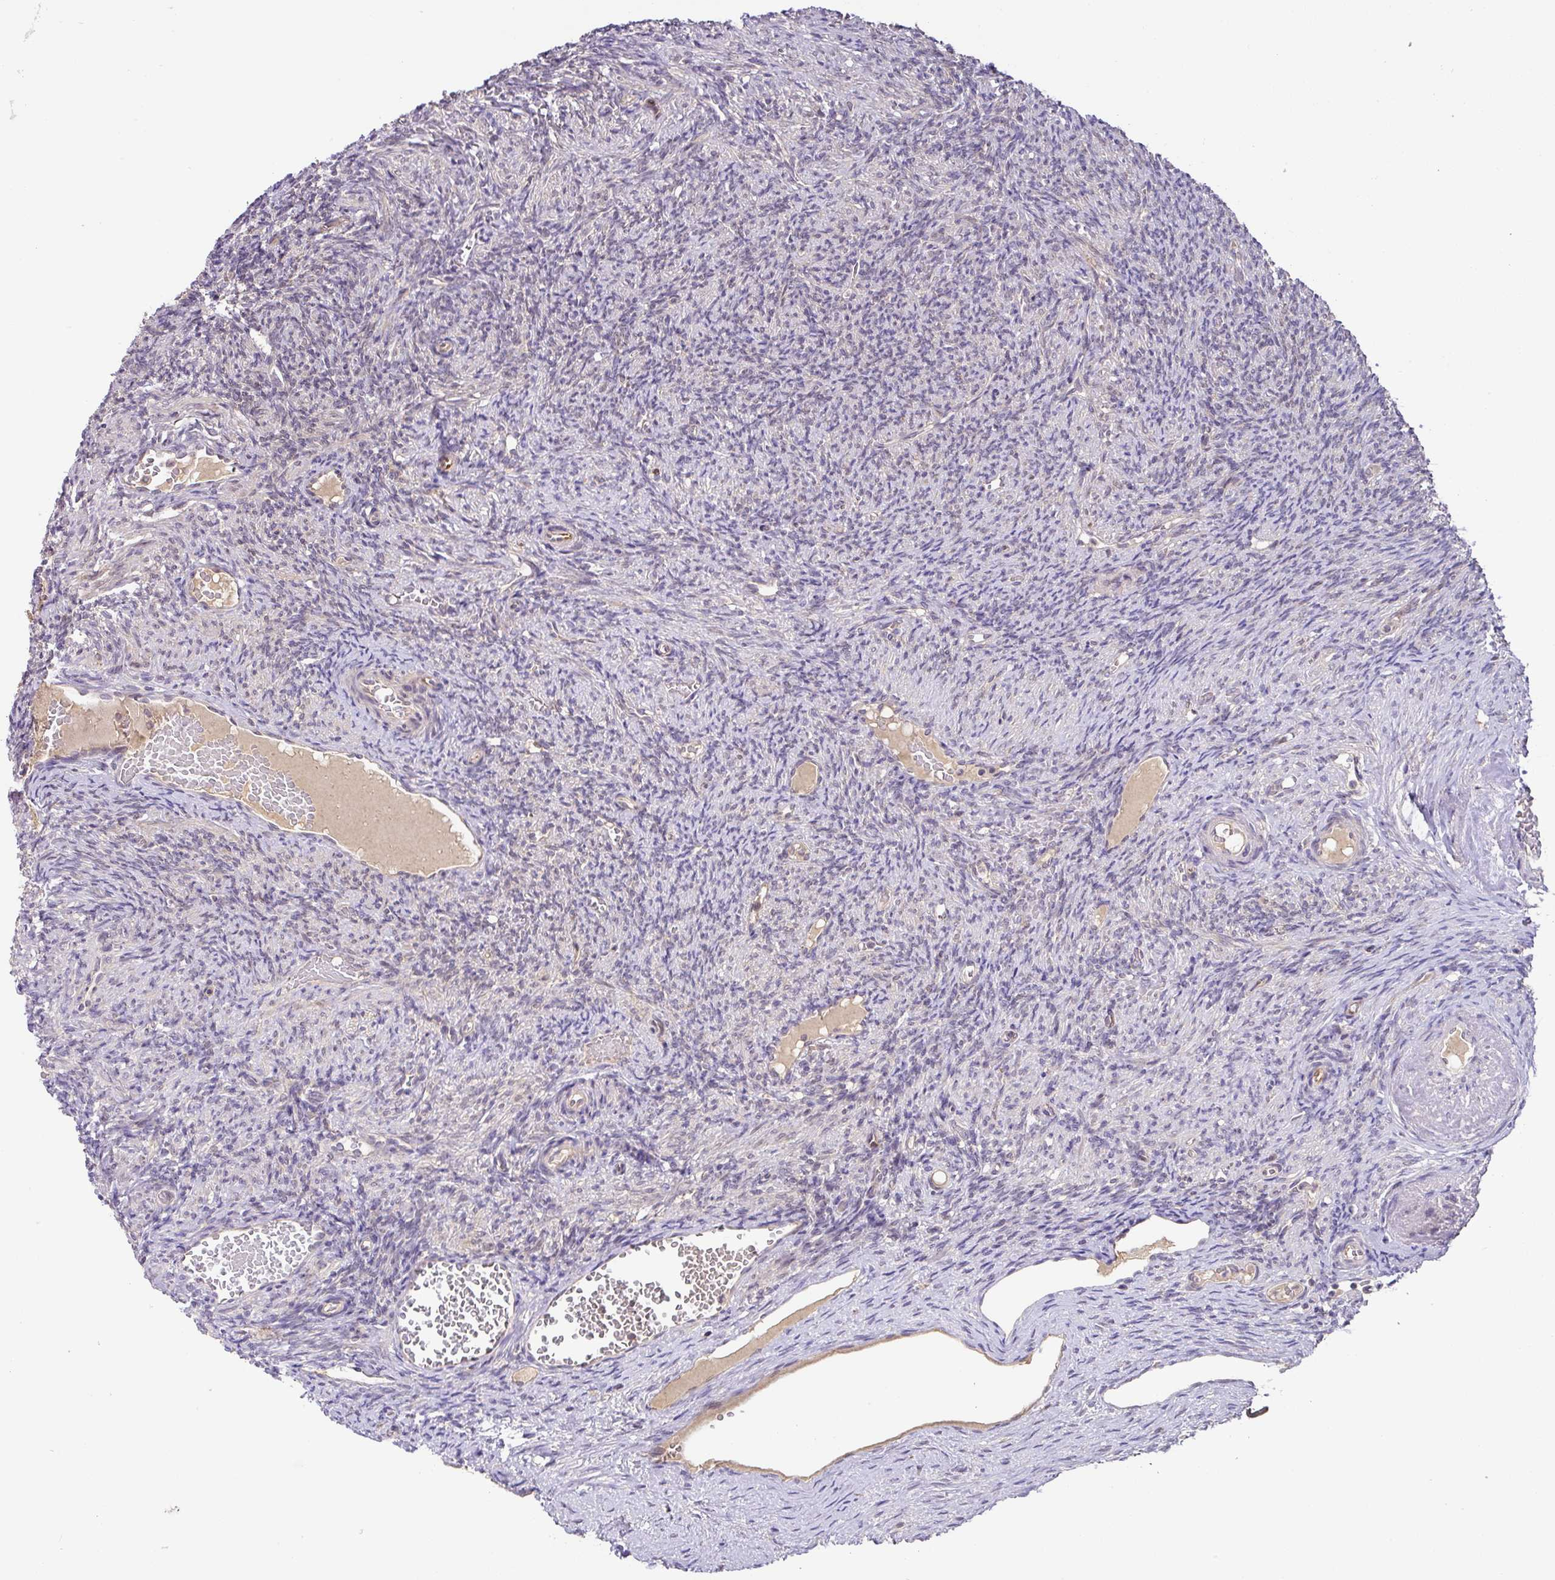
{"staining": {"intensity": "weak", "quantity": "25%-75%", "location": "nuclear"}, "tissue": "ovary", "cell_type": "Follicle cells", "image_type": "normal", "snomed": [{"axis": "morphology", "description": "Normal tissue, NOS"}, {"axis": "topography", "description": "Ovary"}], "caption": "Immunohistochemistry (IHC) image of normal ovary: ovary stained using IHC demonstrates low levels of weak protein expression localized specifically in the nuclear of follicle cells, appearing as a nuclear brown color.", "gene": "GCNT7", "patient": {"sex": "female", "age": 51}}